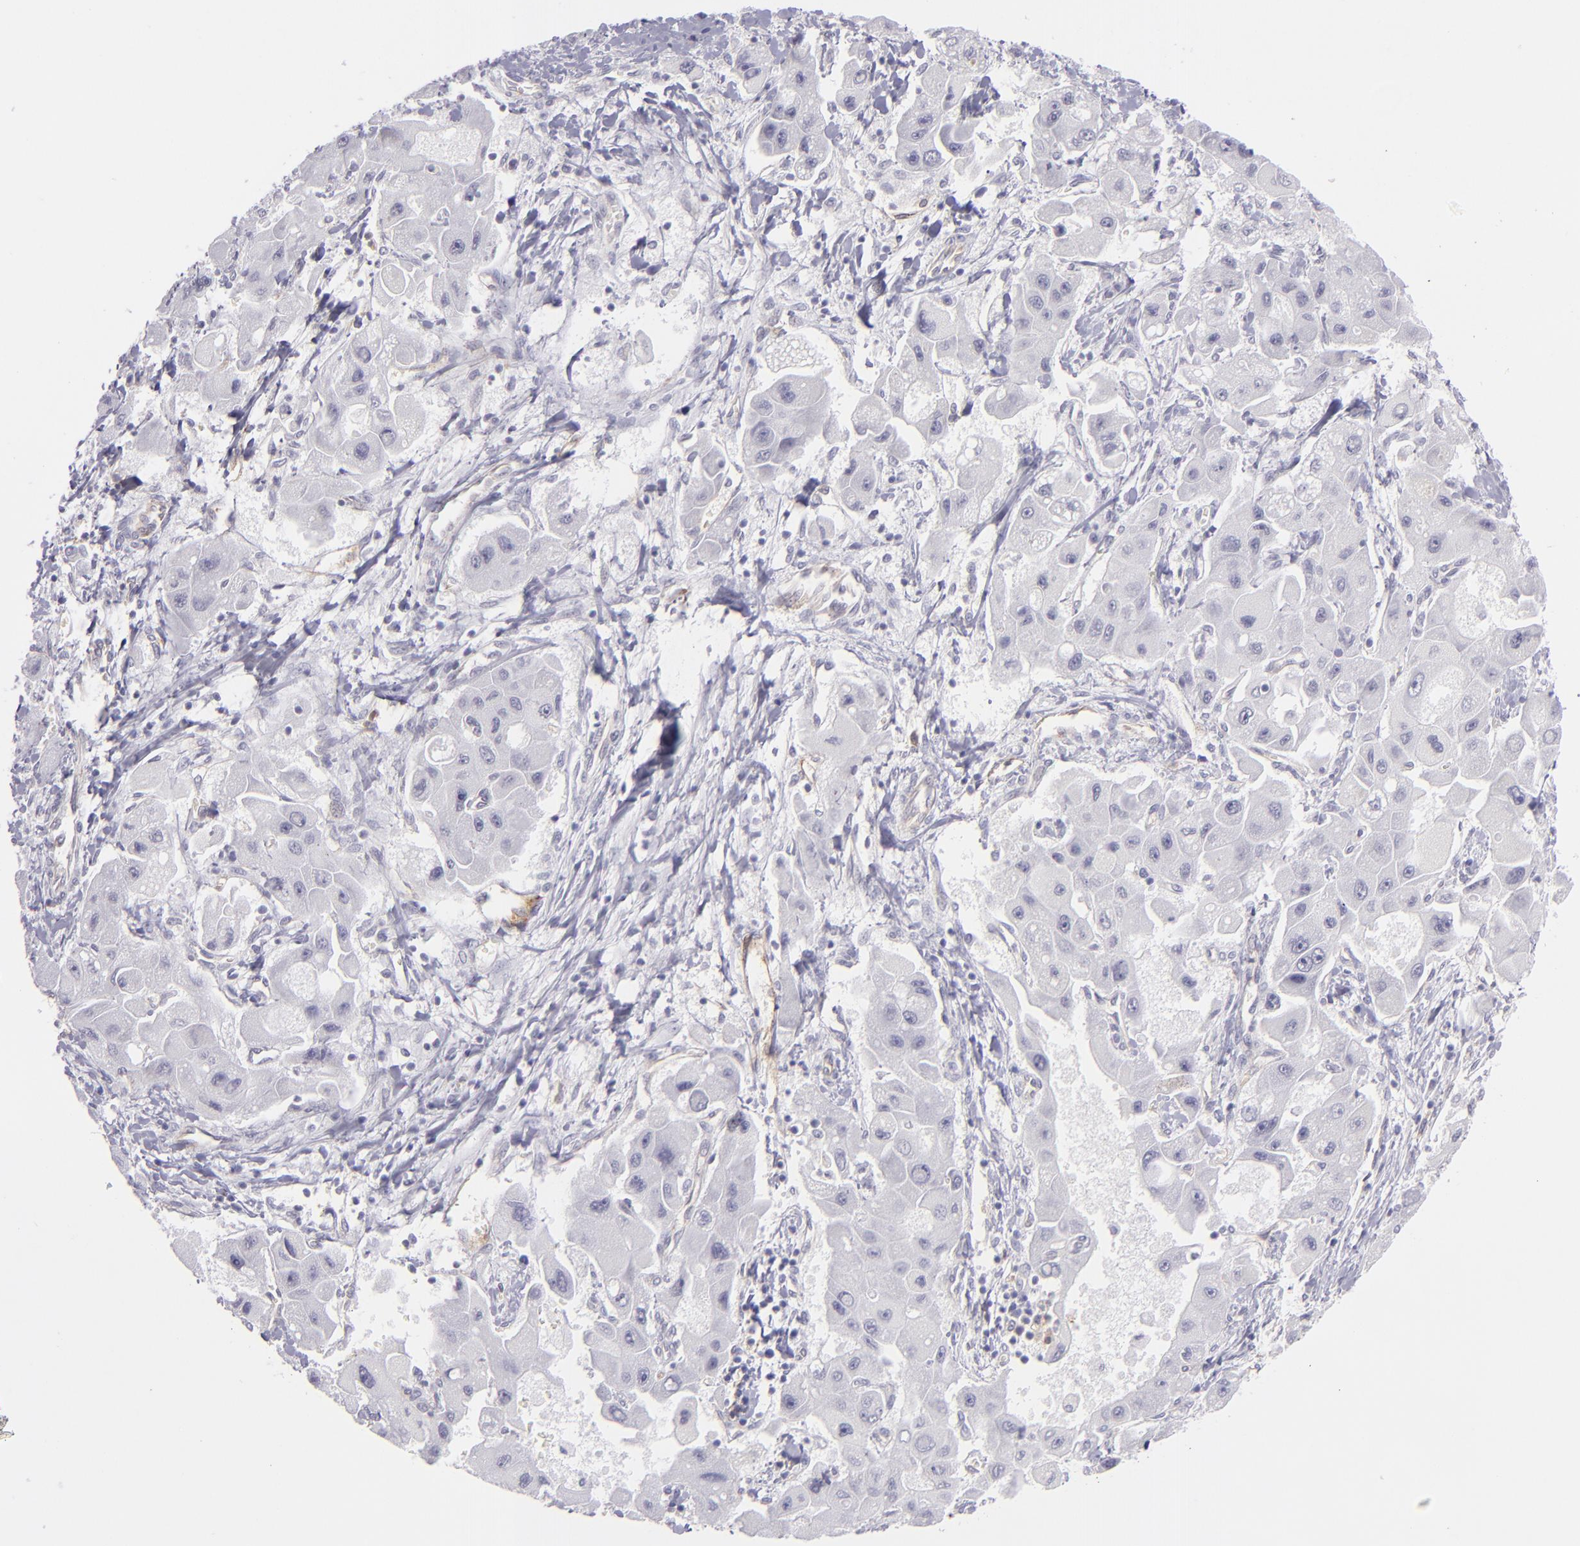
{"staining": {"intensity": "negative", "quantity": "none", "location": "none"}, "tissue": "liver cancer", "cell_type": "Tumor cells", "image_type": "cancer", "snomed": [{"axis": "morphology", "description": "Carcinoma, Hepatocellular, NOS"}, {"axis": "topography", "description": "Liver"}], "caption": "There is no significant staining in tumor cells of liver cancer. Nuclei are stained in blue.", "gene": "THBD", "patient": {"sex": "male", "age": 24}}